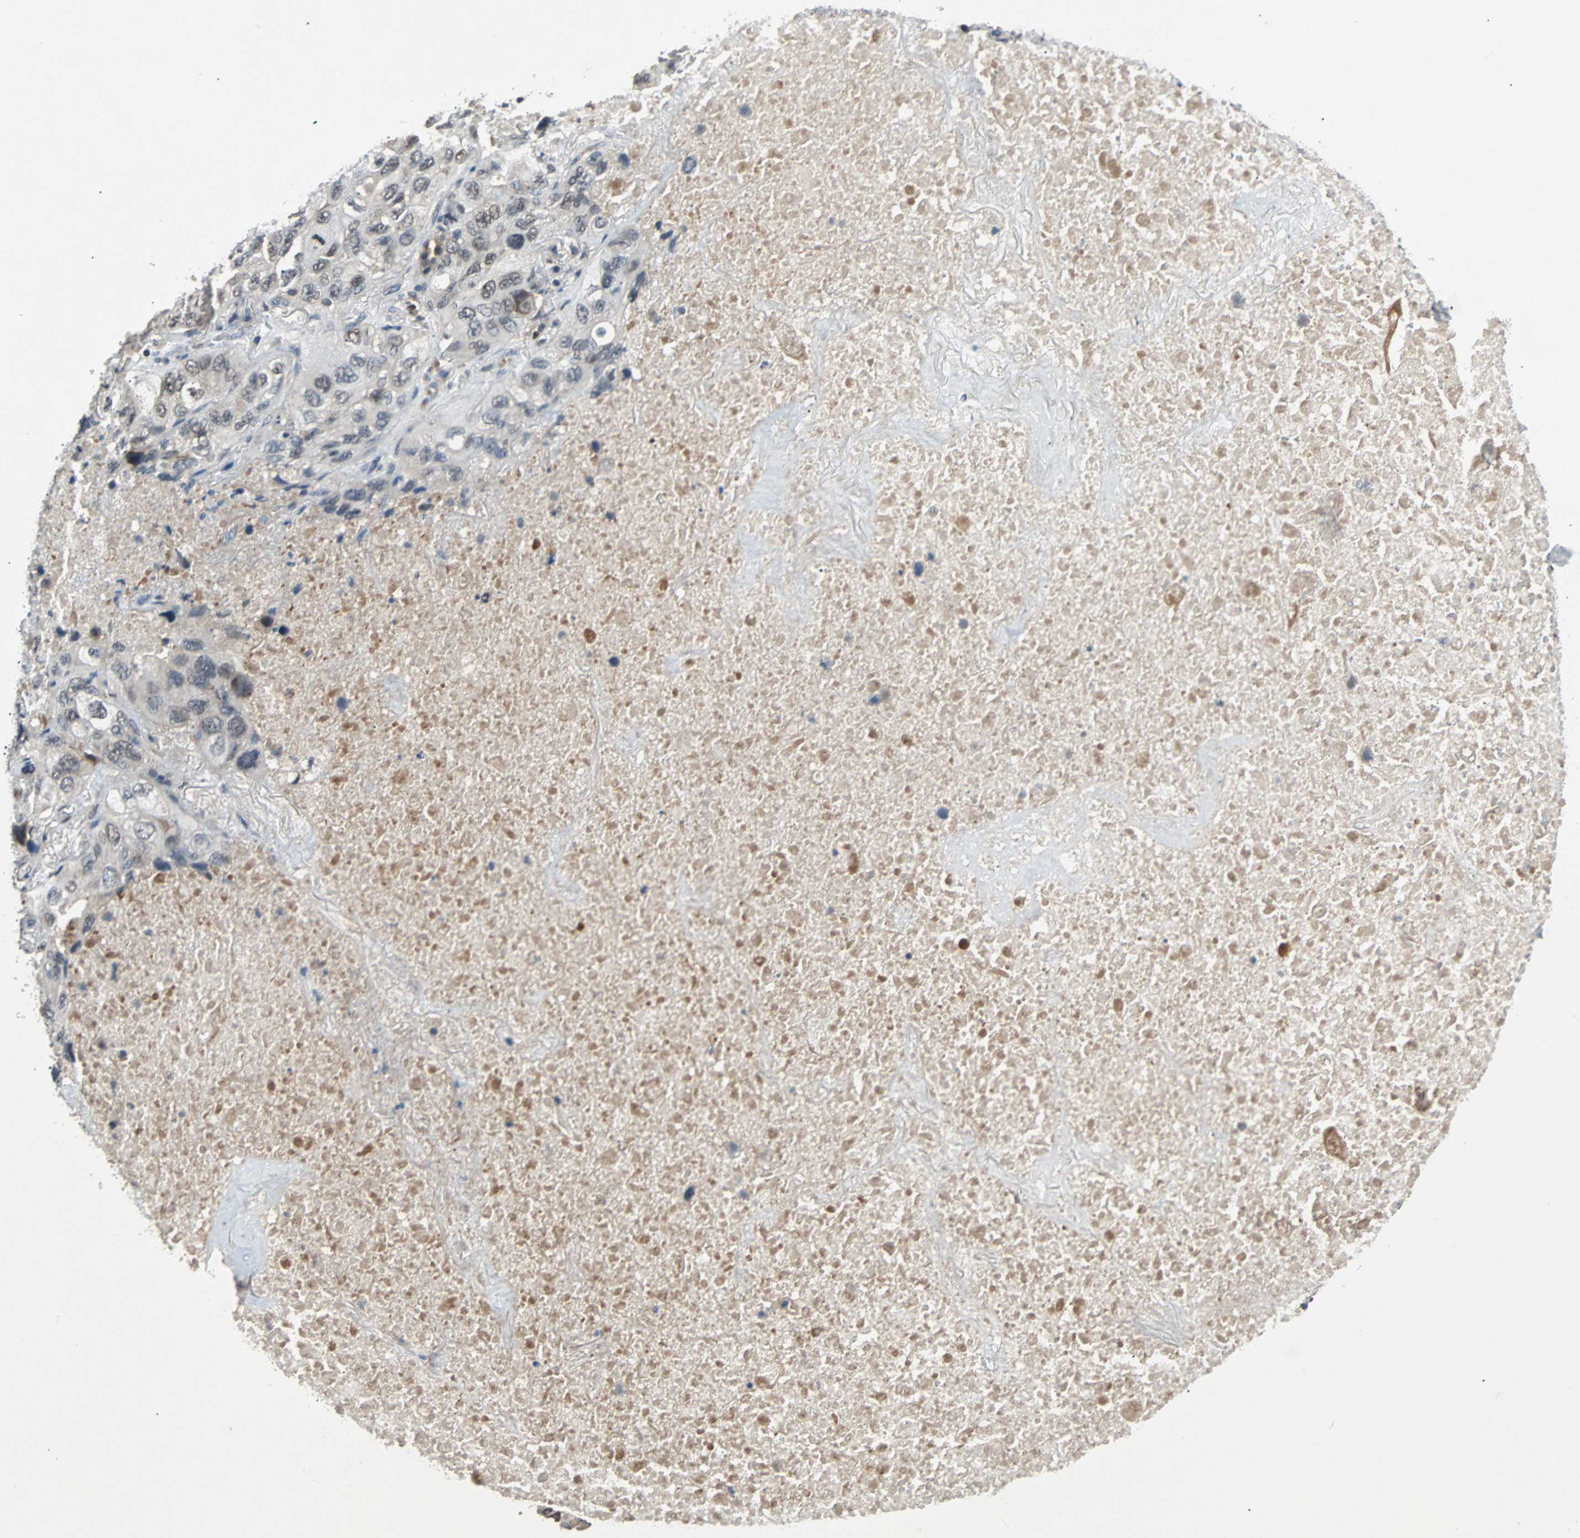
{"staining": {"intensity": "weak", "quantity": "25%-75%", "location": "nuclear"}, "tissue": "lung cancer", "cell_type": "Tumor cells", "image_type": "cancer", "snomed": [{"axis": "morphology", "description": "Squamous cell carcinoma, NOS"}, {"axis": "topography", "description": "Lung"}], "caption": "Protein expression analysis of human lung cancer reveals weak nuclear staining in about 25%-75% of tumor cells.", "gene": "PHC1", "patient": {"sex": "female", "age": 73}}